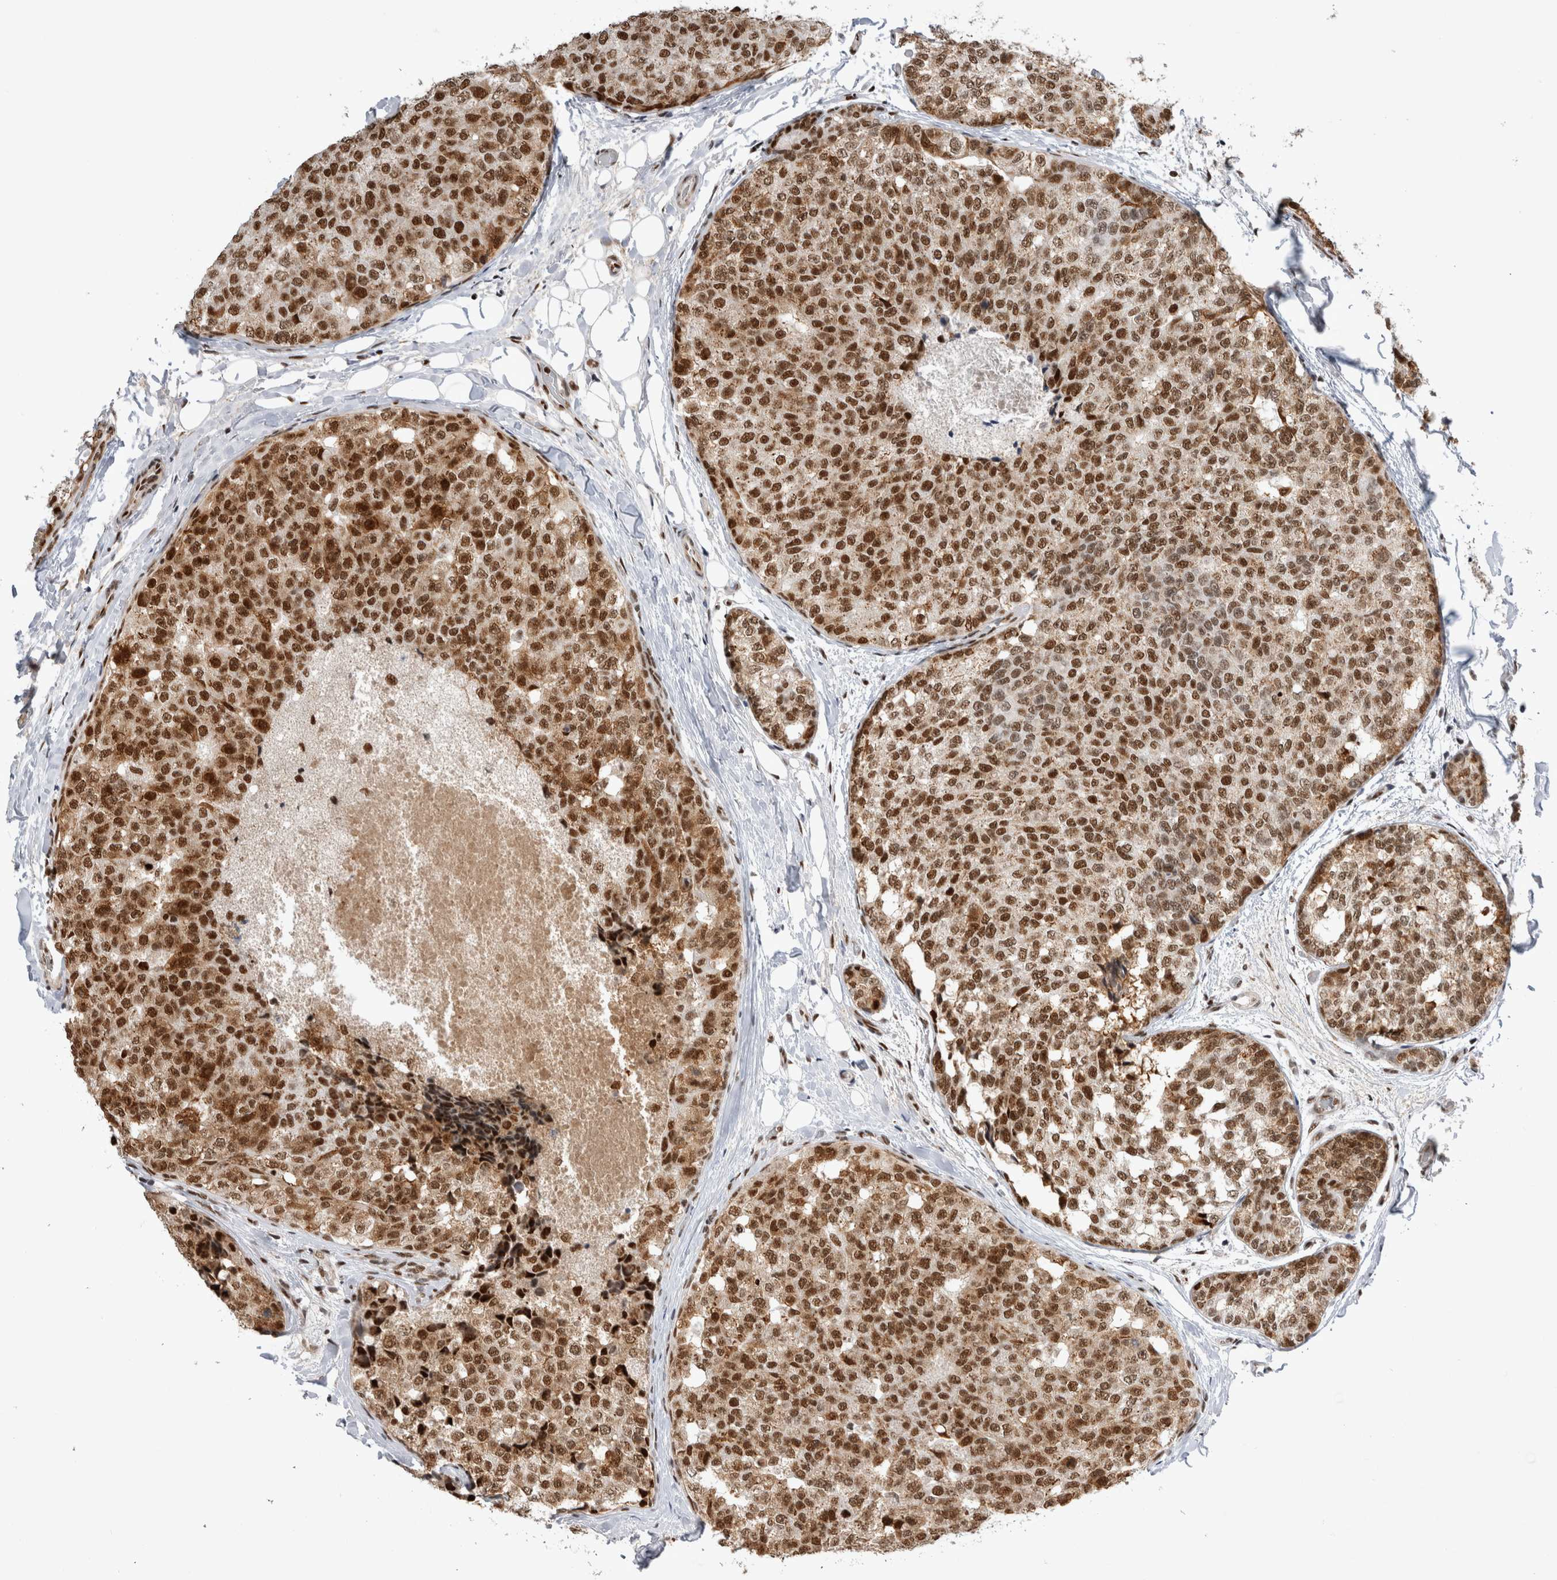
{"staining": {"intensity": "strong", "quantity": ">75%", "location": "cytoplasmic/membranous,nuclear"}, "tissue": "breast cancer", "cell_type": "Tumor cells", "image_type": "cancer", "snomed": [{"axis": "morphology", "description": "Normal tissue, NOS"}, {"axis": "morphology", "description": "Duct carcinoma"}, {"axis": "topography", "description": "Breast"}], "caption": "Immunohistochemical staining of intraductal carcinoma (breast) demonstrates strong cytoplasmic/membranous and nuclear protein staining in approximately >75% of tumor cells.", "gene": "EYA2", "patient": {"sex": "female", "age": 43}}